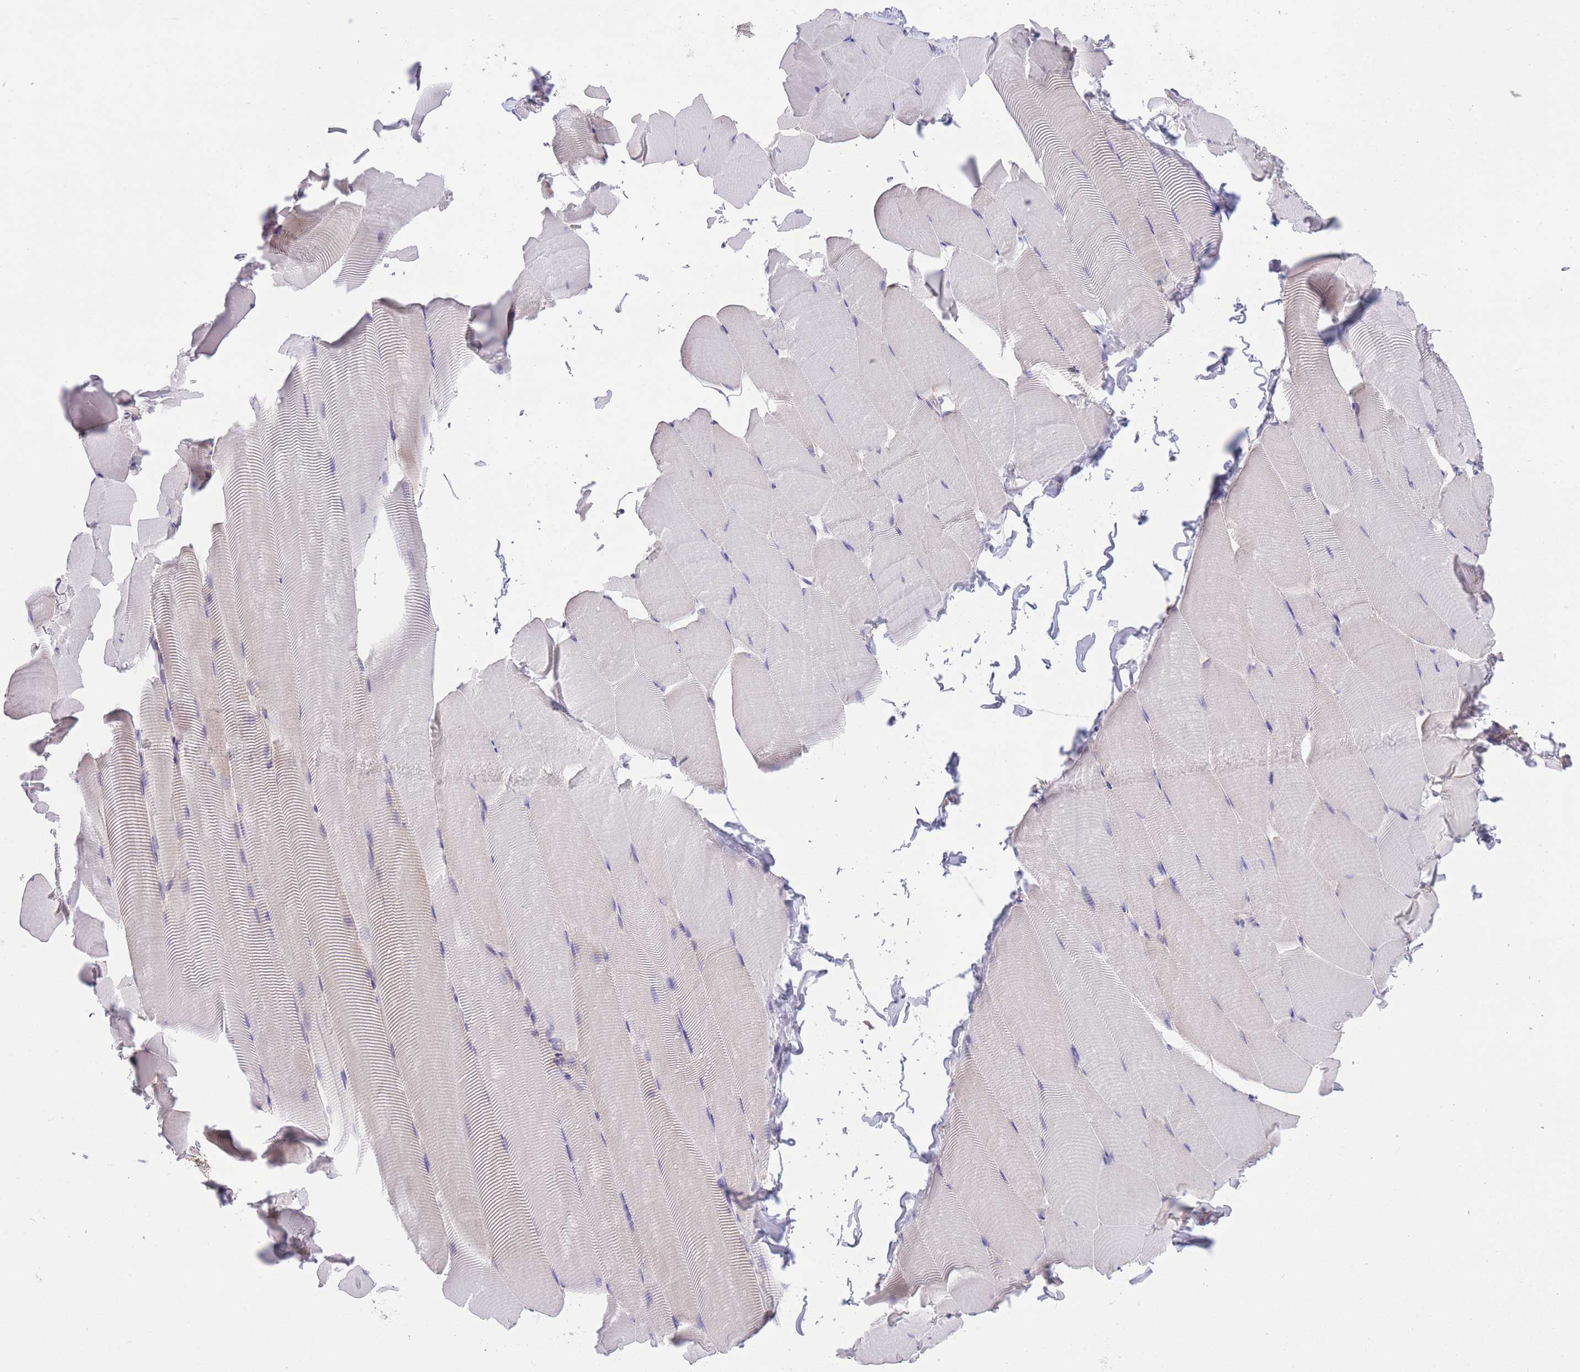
{"staining": {"intensity": "negative", "quantity": "none", "location": "none"}, "tissue": "skeletal muscle", "cell_type": "Myocytes", "image_type": "normal", "snomed": [{"axis": "morphology", "description": "Normal tissue, NOS"}, {"axis": "topography", "description": "Skeletal muscle"}], "caption": "High power microscopy histopathology image of an immunohistochemistry (IHC) photomicrograph of benign skeletal muscle, revealing no significant positivity in myocytes.", "gene": "ST3GAL3", "patient": {"sex": "male", "age": 25}}